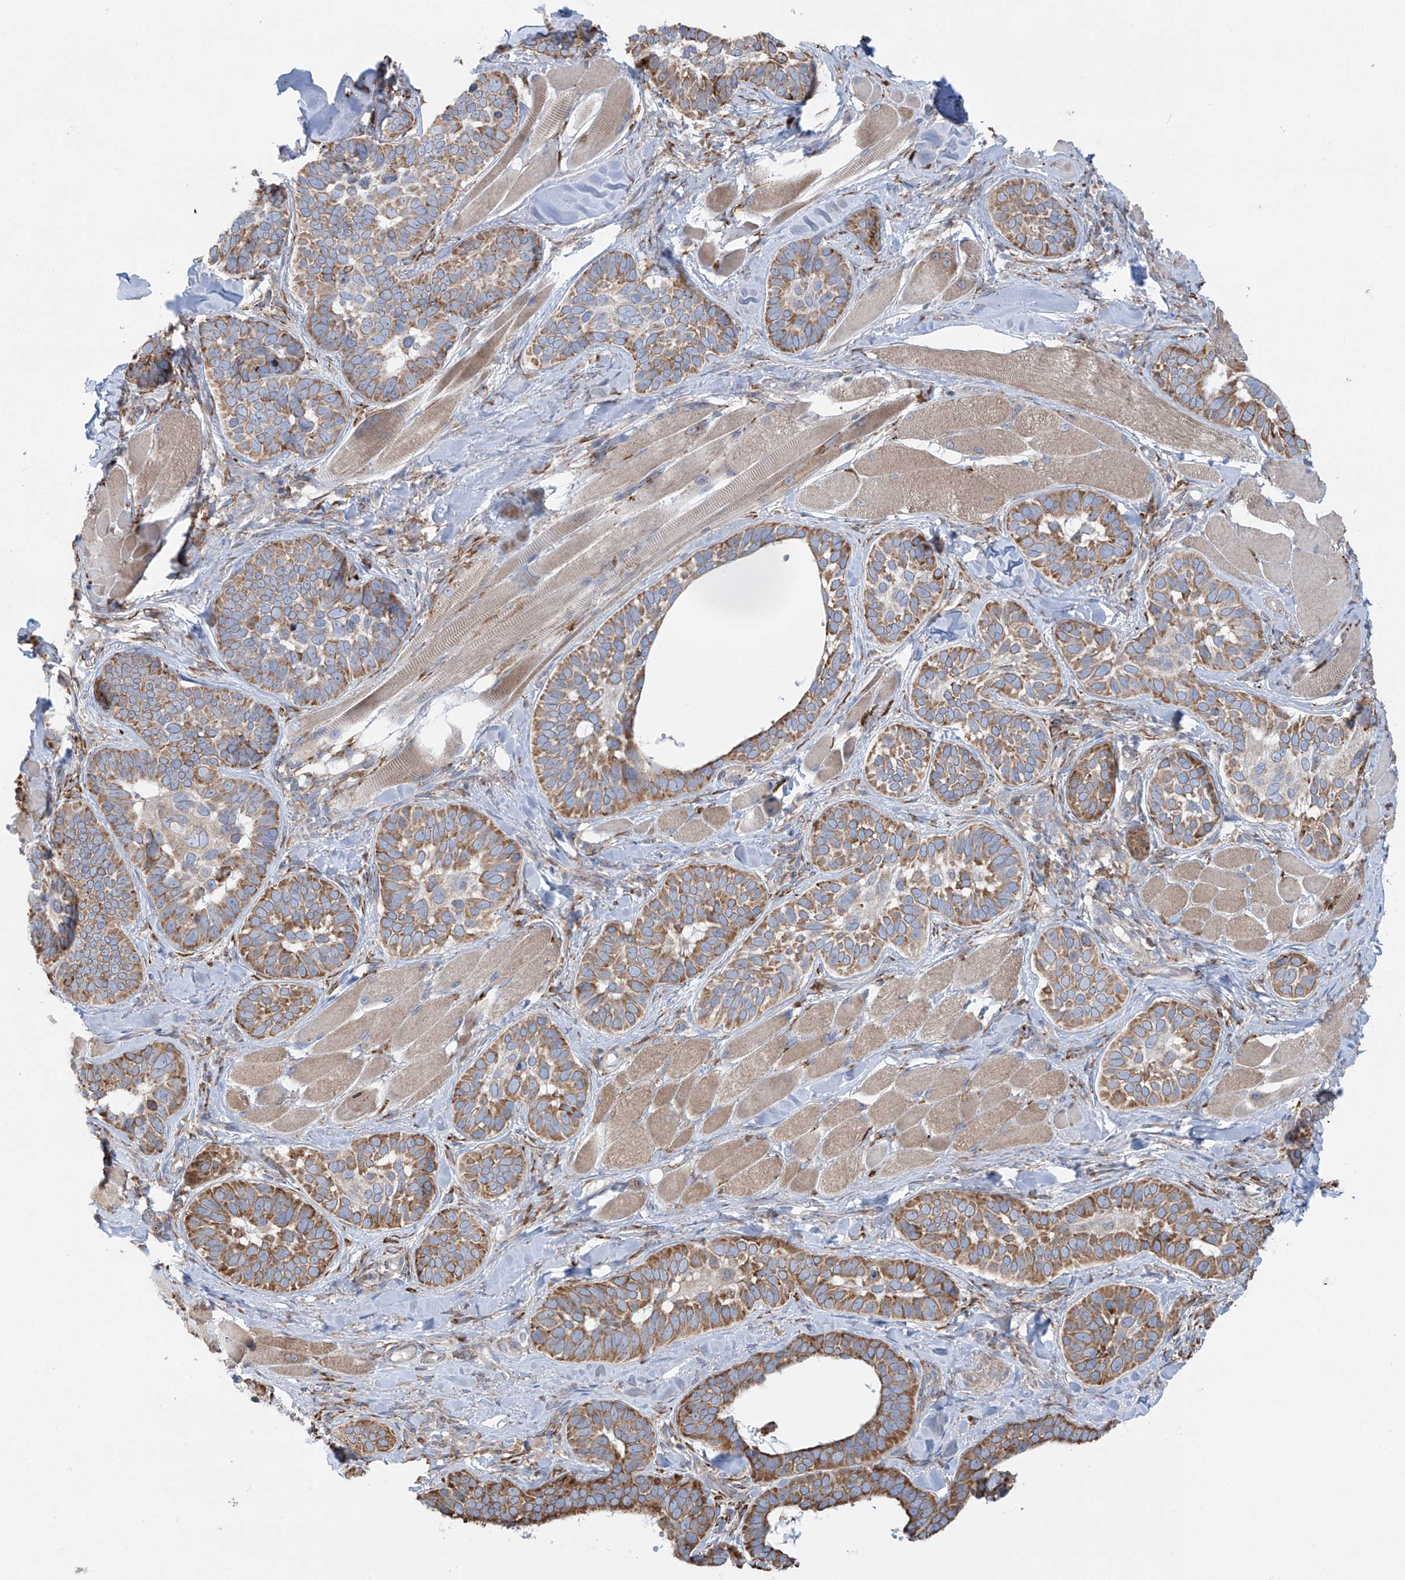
{"staining": {"intensity": "moderate", "quantity": ">75%", "location": "cytoplasmic/membranous"}, "tissue": "skin cancer", "cell_type": "Tumor cells", "image_type": "cancer", "snomed": [{"axis": "morphology", "description": "Basal cell carcinoma"}, {"axis": "topography", "description": "Skin"}], "caption": "About >75% of tumor cells in human skin cancer reveal moderate cytoplasmic/membranous protein staining as visualized by brown immunohistochemical staining.", "gene": "ZNF354C", "patient": {"sex": "male", "age": 62}}